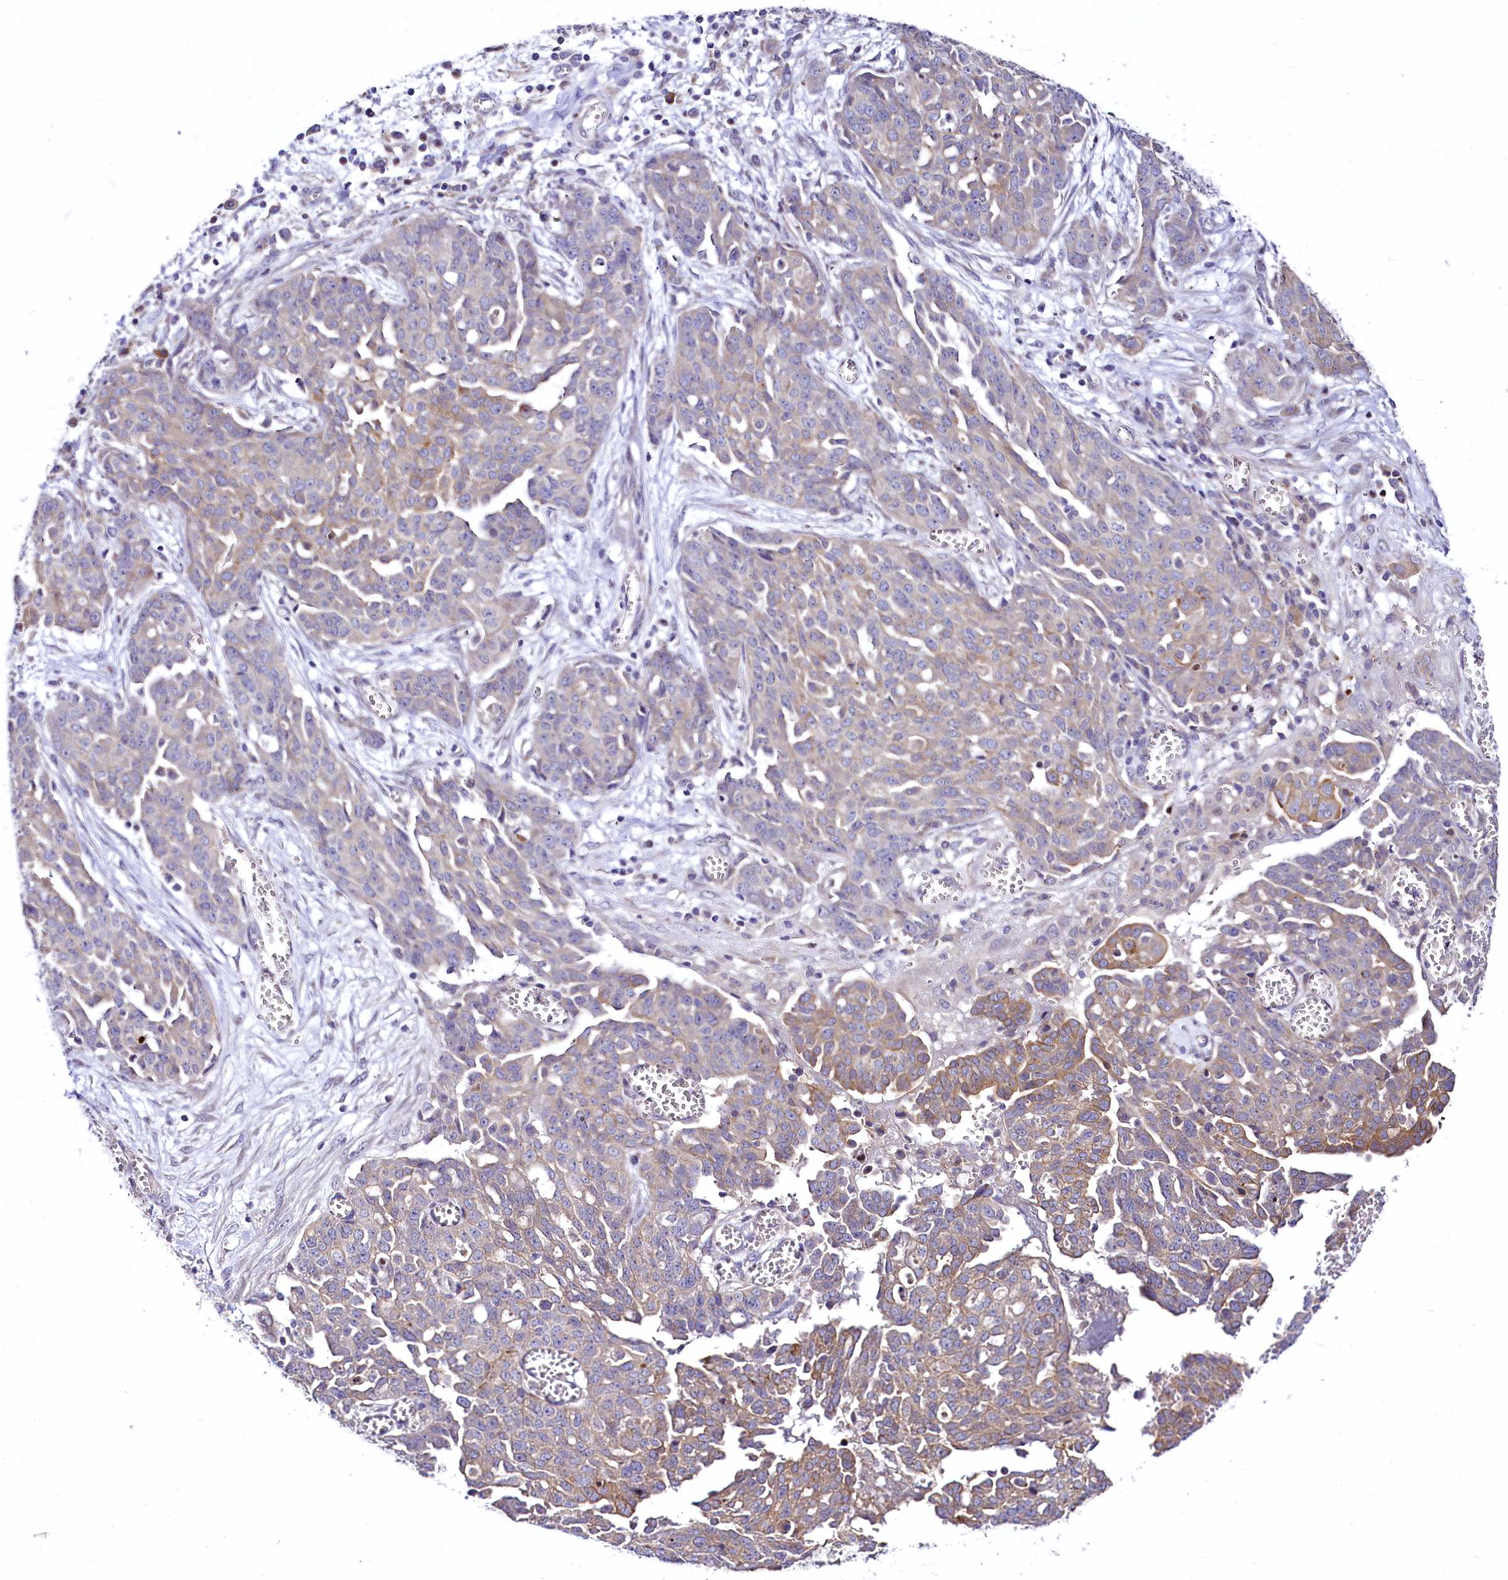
{"staining": {"intensity": "moderate", "quantity": "<25%", "location": "cytoplasmic/membranous"}, "tissue": "ovarian cancer", "cell_type": "Tumor cells", "image_type": "cancer", "snomed": [{"axis": "morphology", "description": "Cystadenocarcinoma, serous, NOS"}, {"axis": "topography", "description": "Soft tissue"}, {"axis": "topography", "description": "Ovary"}], "caption": "Immunohistochemical staining of ovarian serous cystadenocarcinoma shows low levels of moderate cytoplasmic/membranous protein positivity in approximately <25% of tumor cells. Using DAB (3,3'-diaminobenzidine) (brown) and hematoxylin (blue) stains, captured at high magnification using brightfield microscopy.", "gene": "ZC3H12C", "patient": {"sex": "female", "age": 57}}